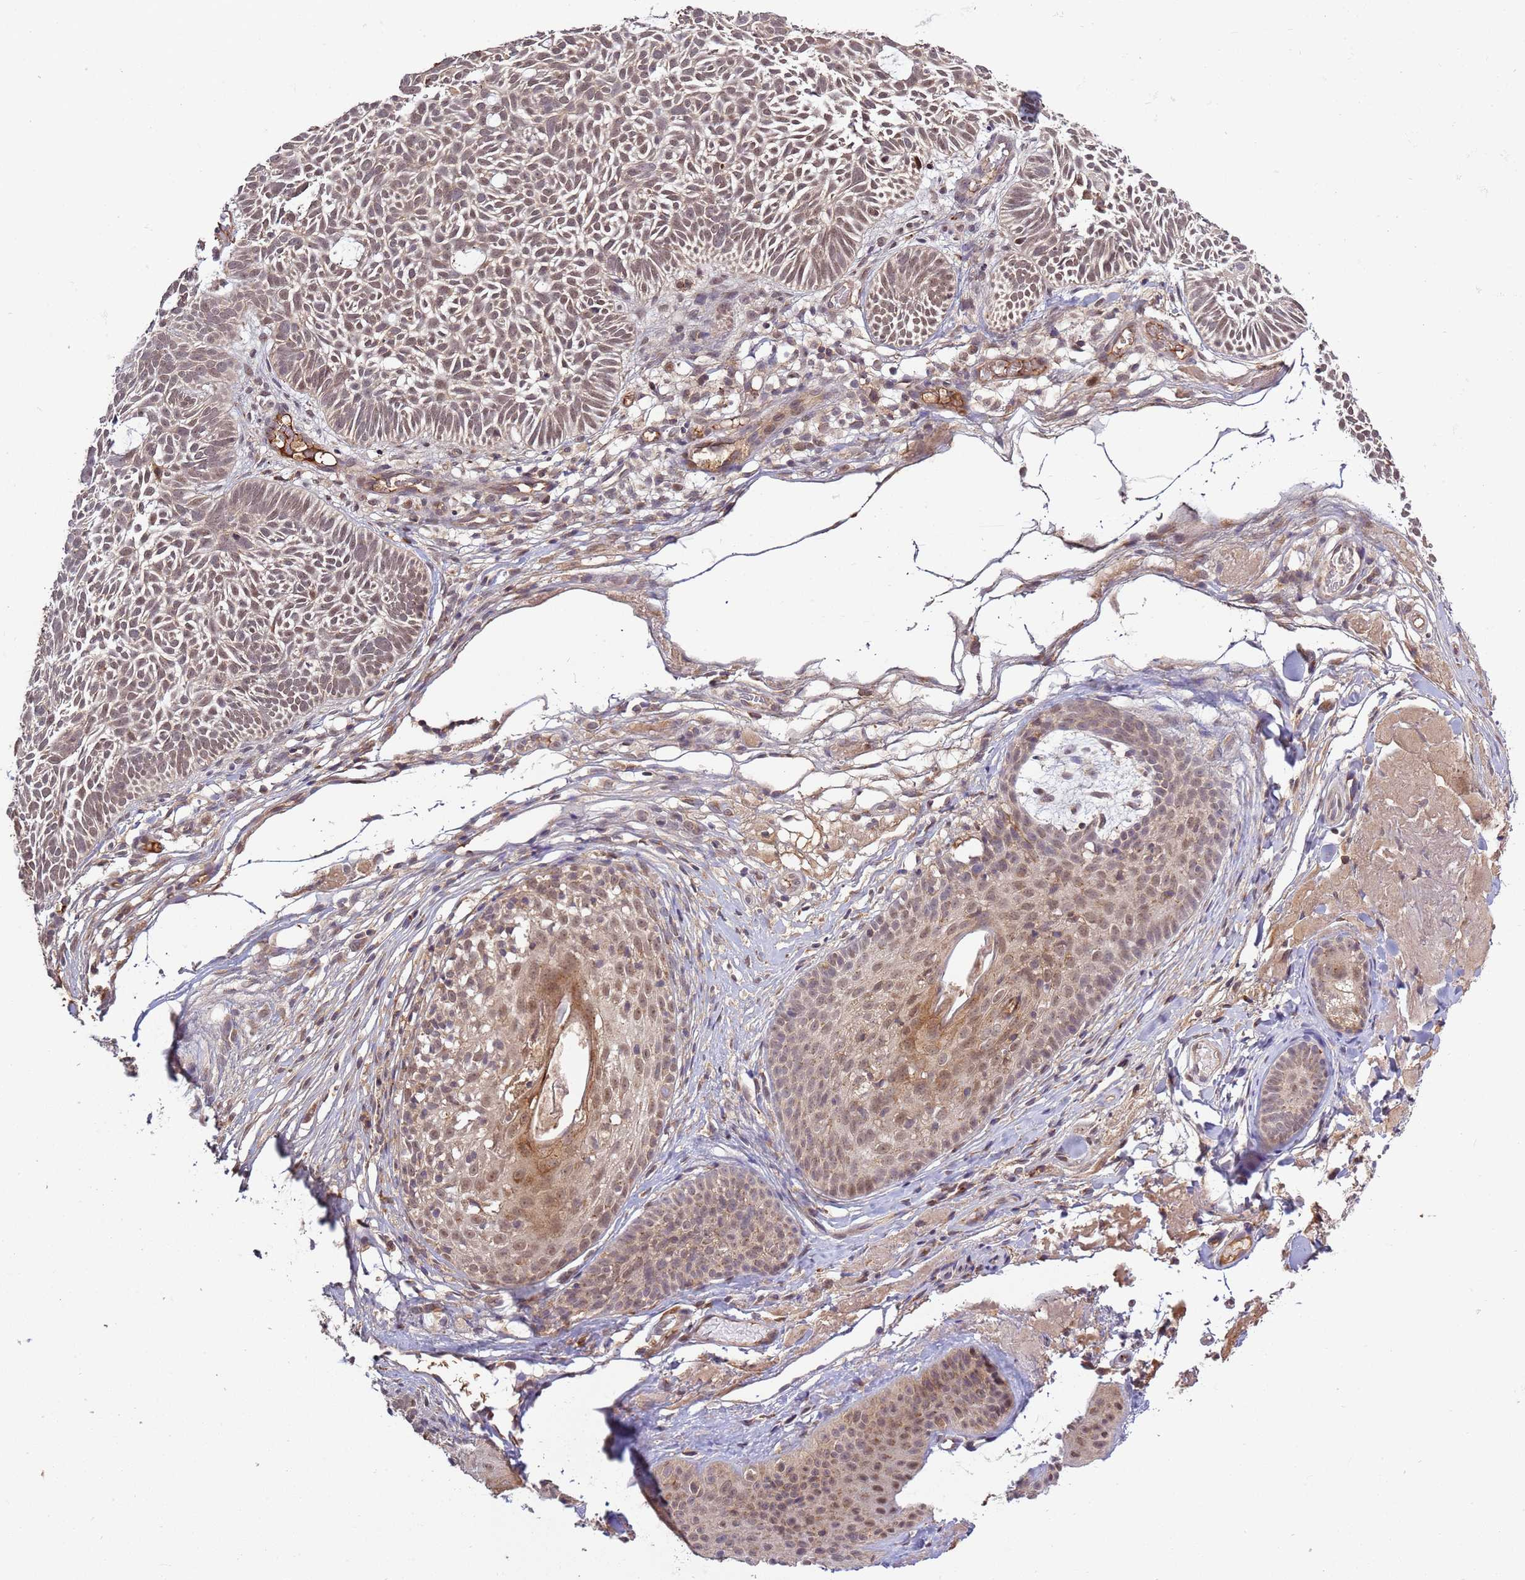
{"staining": {"intensity": "moderate", "quantity": ">75%", "location": "nuclear"}, "tissue": "skin cancer", "cell_type": "Tumor cells", "image_type": "cancer", "snomed": [{"axis": "morphology", "description": "Basal cell carcinoma"}, {"axis": "topography", "description": "Skin"}], "caption": "Moderate nuclear staining is identified in about >75% of tumor cells in basal cell carcinoma (skin).", "gene": "ZNF624", "patient": {"sex": "male", "age": 69}}